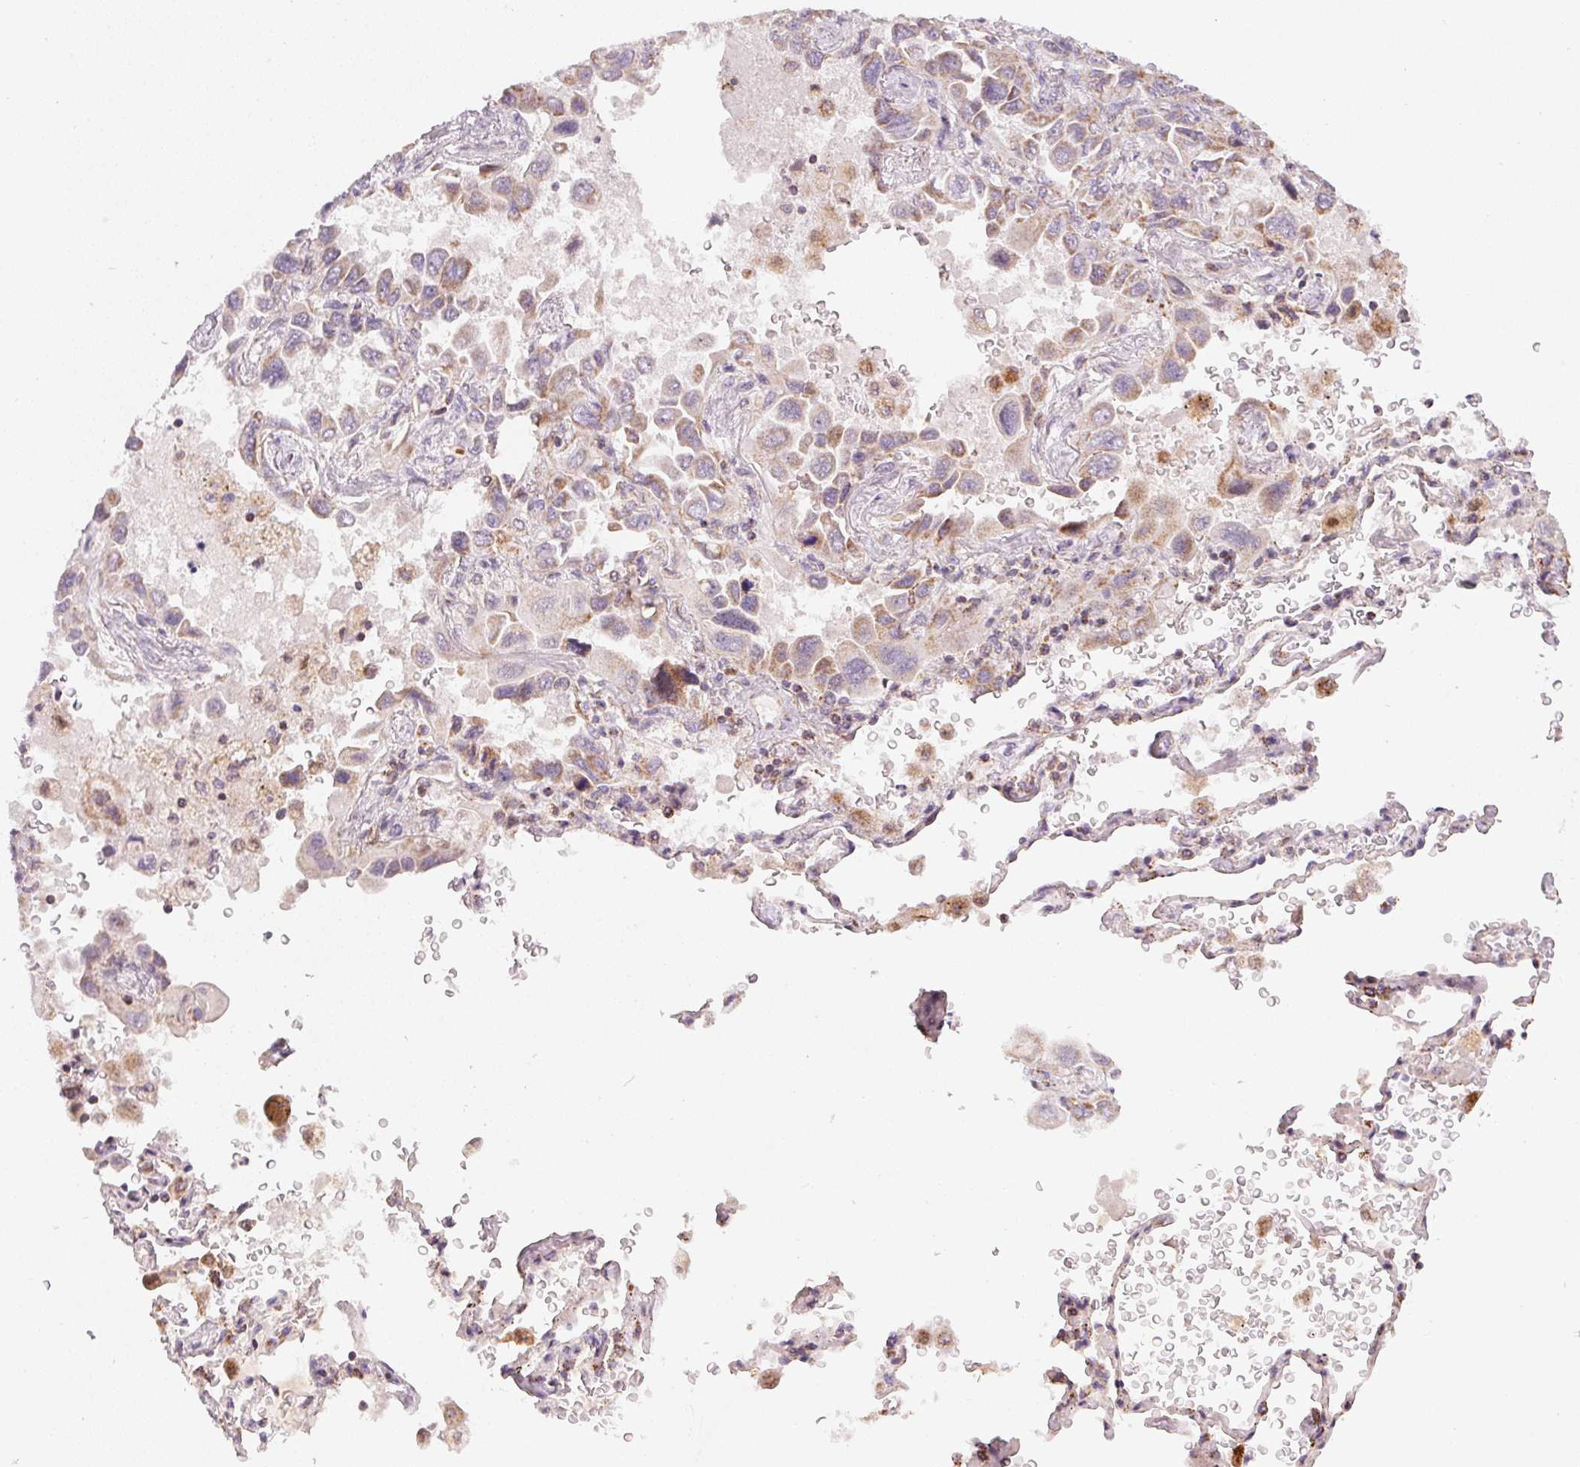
{"staining": {"intensity": "moderate", "quantity": "25%-75%", "location": "cytoplasmic/membranous"}, "tissue": "lung cancer", "cell_type": "Tumor cells", "image_type": "cancer", "snomed": [{"axis": "morphology", "description": "Adenocarcinoma, NOS"}, {"axis": "topography", "description": "Lung"}], "caption": "Lung cancer was stained to show a protein in brown. There is medium levels of moderate cytoplasmic/membranous staining in about 25%-75% of tumor cells.", "gene": "COQ7", "patient": {"sex": "male", "age": 64}}